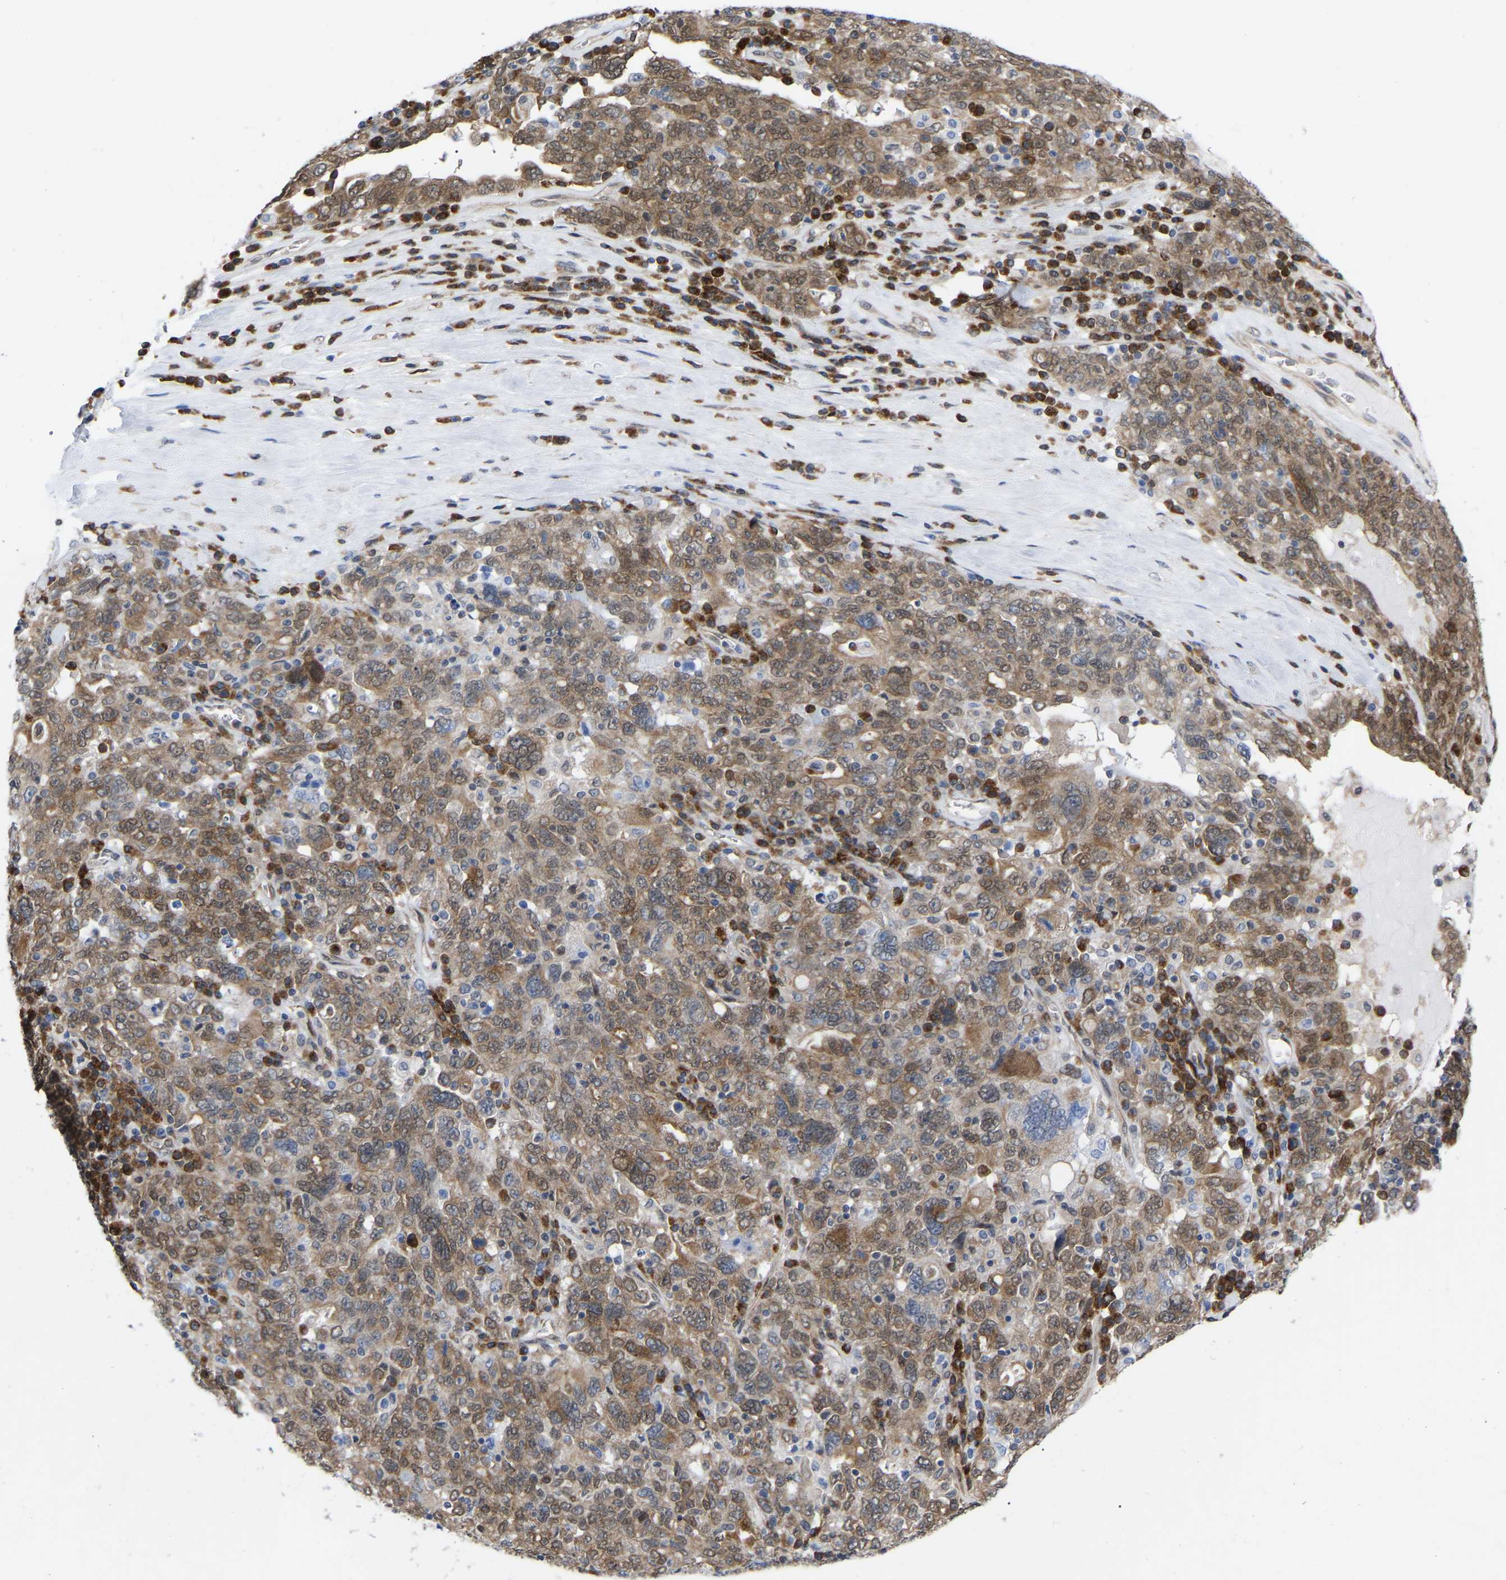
{"staining": {"intensity": "moderate", "quantity": ">75%", "location": "cytoplasmic/membranous,nuclear"}, "tissue": "ovarian cancer", "cell_type": "Tumor cells", "image_type": "cancer", "snomed": [{"axis": "morphology", "description": "Carcinoma, endometroid"}, {"axis": "topography", "description": "Ovary"}], "caption": "High-power microscopy captured an immunohistochemistry photomicrograph of endometroid carcinoma (ovarian), revealing moderate cytoplasmic/membranous and nuclear staining in about >75% of tumor cells.", "gene": "UBE4B", "patient": {"sex": "female", "age": 62}}